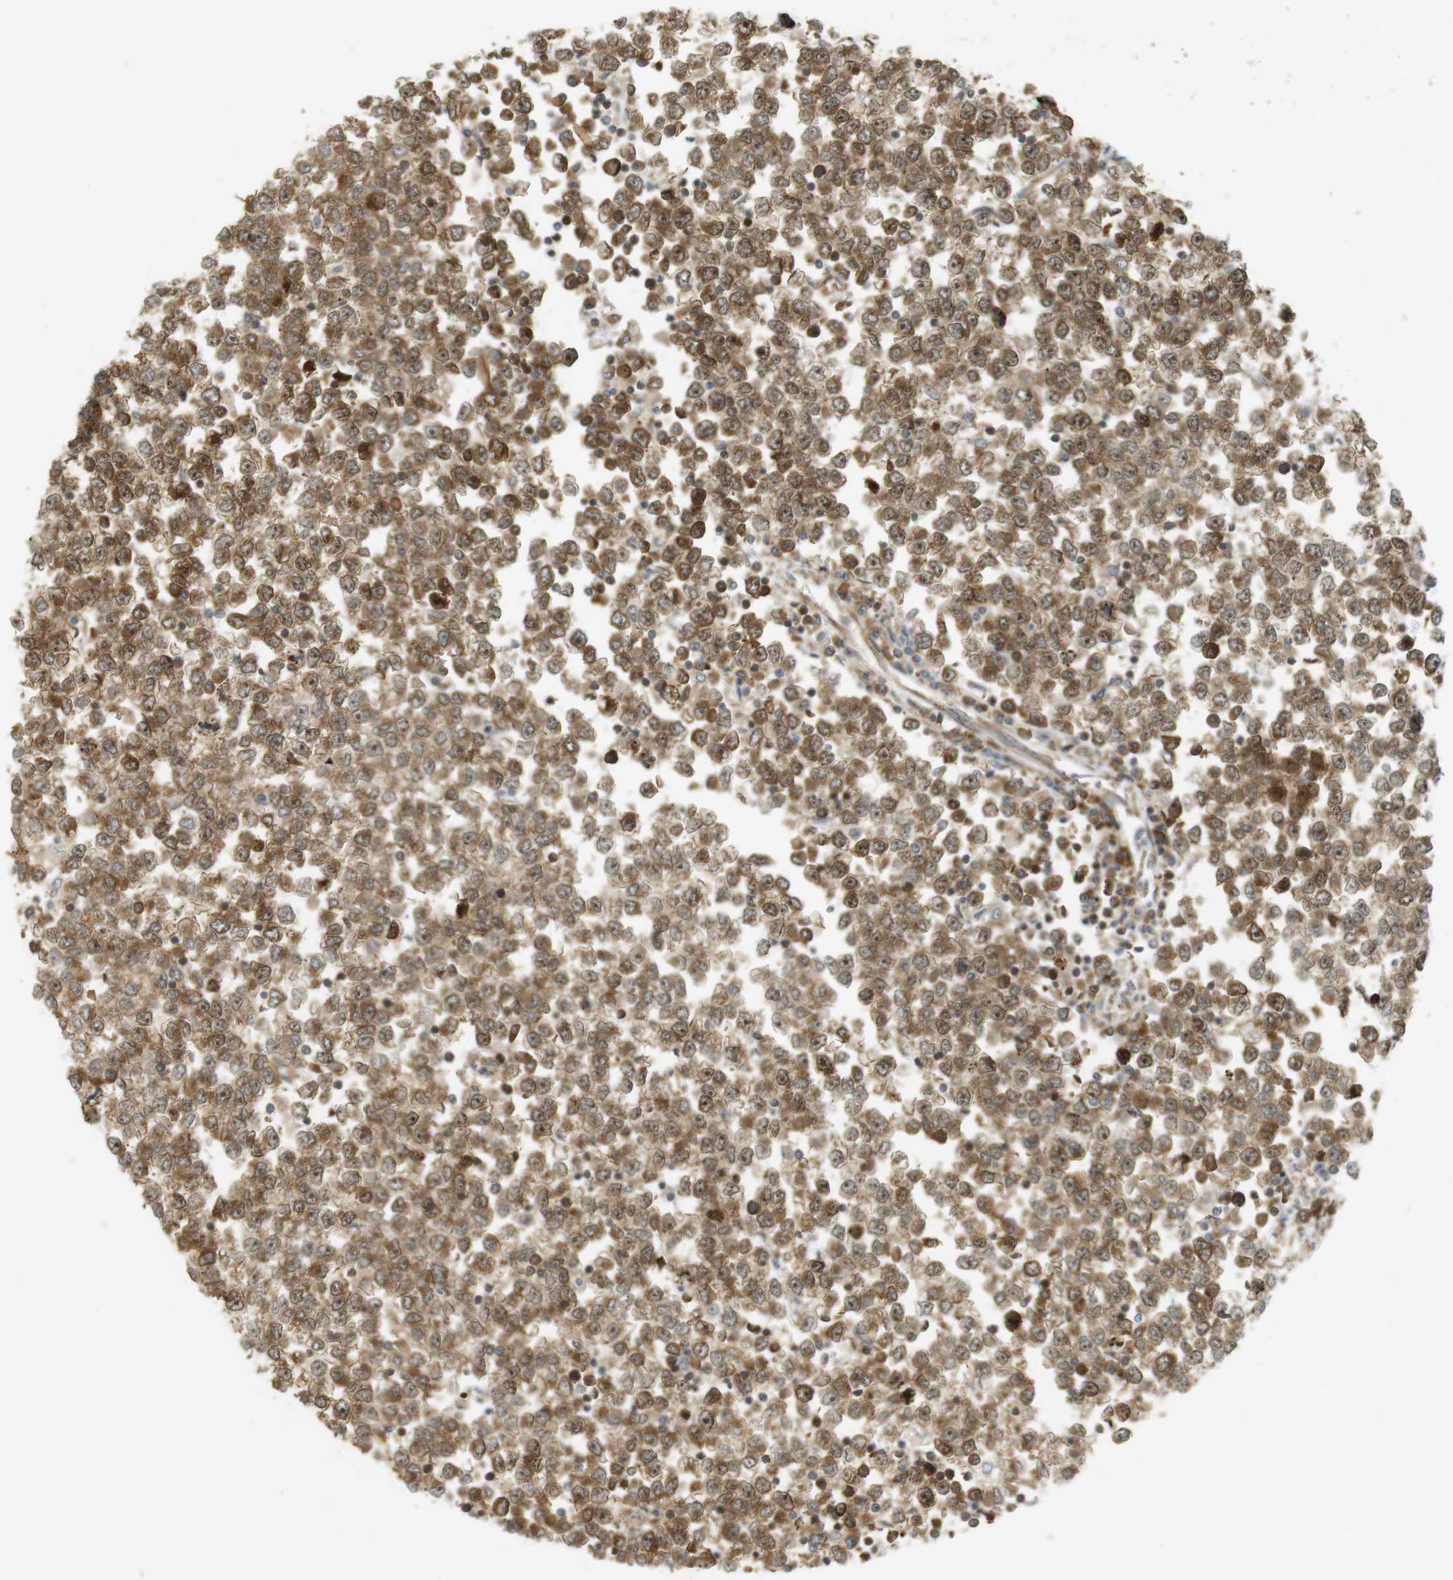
{"staining": {"intensity": "moderate", "quantity": ">75%", "location": "cytoplasmic/membranous,nuclear"}, "tissue": "testis cancer", "cell_type": "Tumor cells", "image_type": "cancer", "snomed": [{"axis": "morphology", "description": "Seminoma, NOS"}, {"axis": "topography", "description": "Testis"}], "caption": "Seminoma (testis) stained with immunohistochemistry demonstrates moderate cytoplasmic/membranous and nuclear expression in approximately >75% of tumor cells. The protein of interest is shown in brown color, while the nuclei are stained blue.", "gene": "PA2G4", "patient": {"sex": "male", "age": 65}}